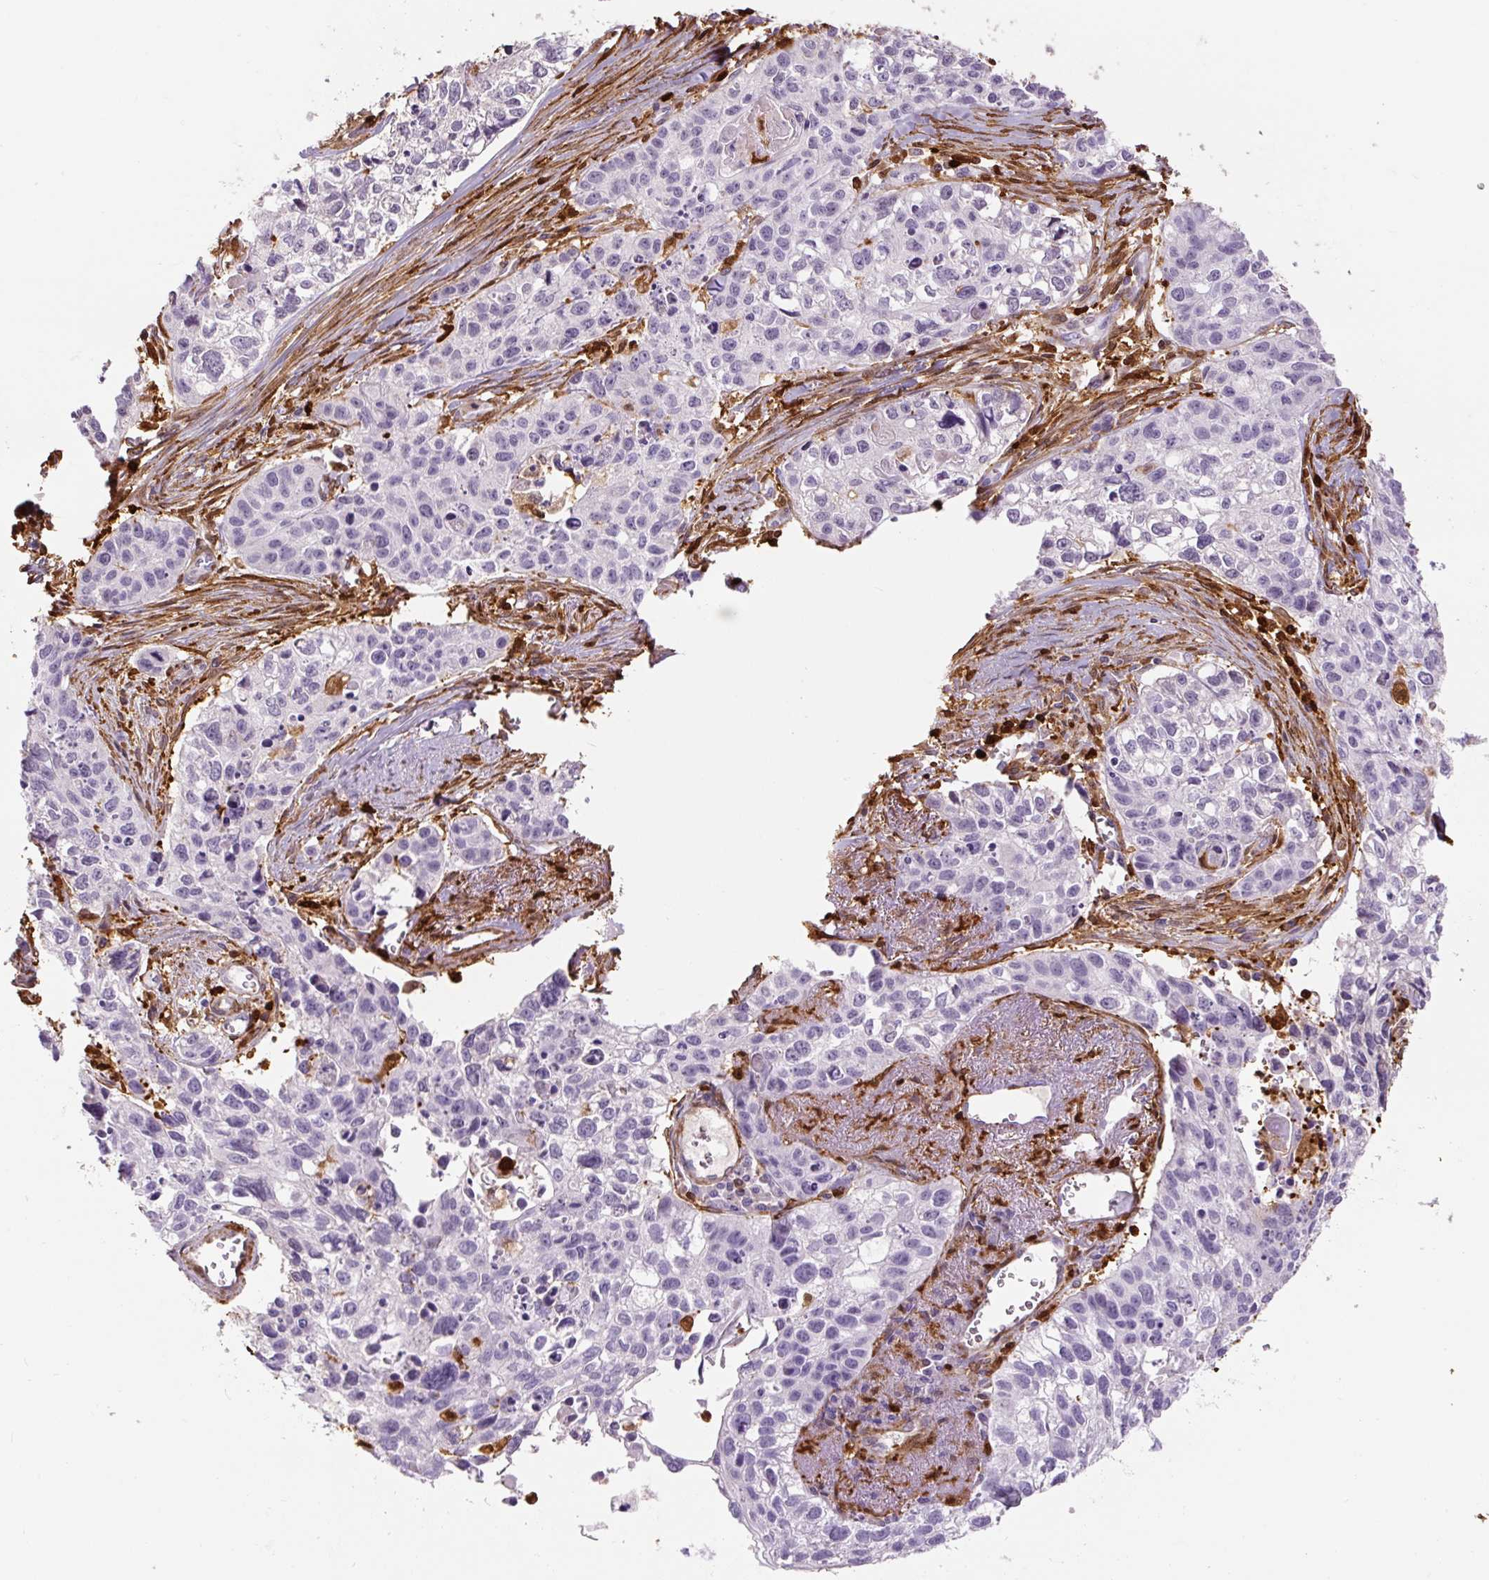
{"staining": {"intensity": "negative", "quantity": "none", "location": "none"}, "tissue": "lung cancer", "cell_type": "Tumor cells", "image_type": "cancer", "snomed": [{"axis": "morphology", "description": "Squamous cell carcinoma, NOS"}, {"axis": "topography", "description": "Lung"}], "caption": "There is no significant staining in tumor cells of lung cancer.", "gene": "S100A4", "patient": {"sex": "male", "age": 74}}